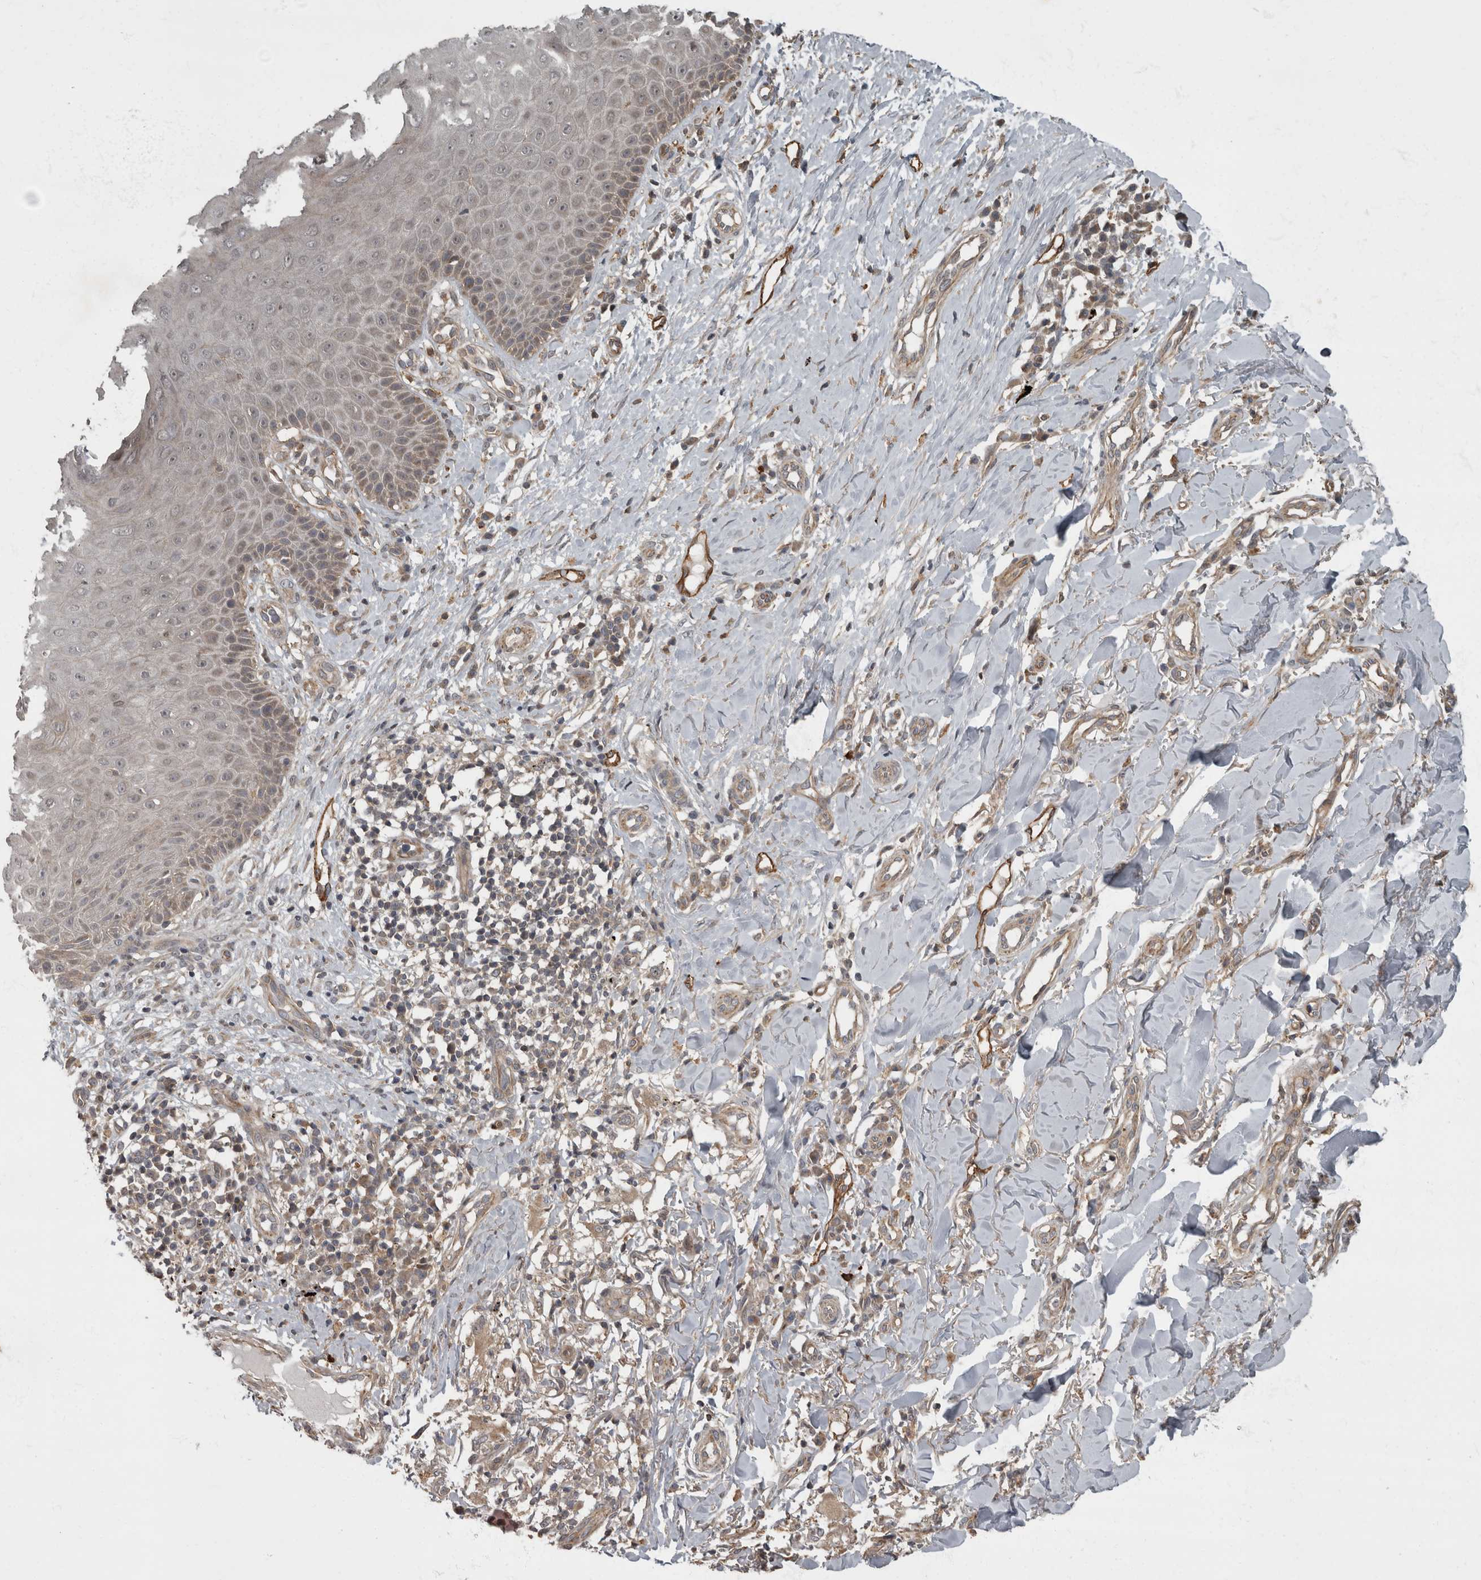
{"staining": {"intensity": "weak", "quantity": "<25%", "location": "cytoplasmic/membranous"}, "tissue": "skin cancer", "cell_type": "Tumor cells", "image_type": "cancer", "snomed": [{"axis": "morphology", "description": "Normal tissue, NOS"}, {"axis": "morphology", "description": "Basal cell carcinoma"}, {"axis": "topography", "description": "Skin"}], "caption": "Immunohistochemistry (IHC) image of basal cell carcinoma (skin) stained for a protein (brown), which displays no positivity in tumor cells.", "gene": "VEGFD", "patient": {"sex": "male", "age": 67}}